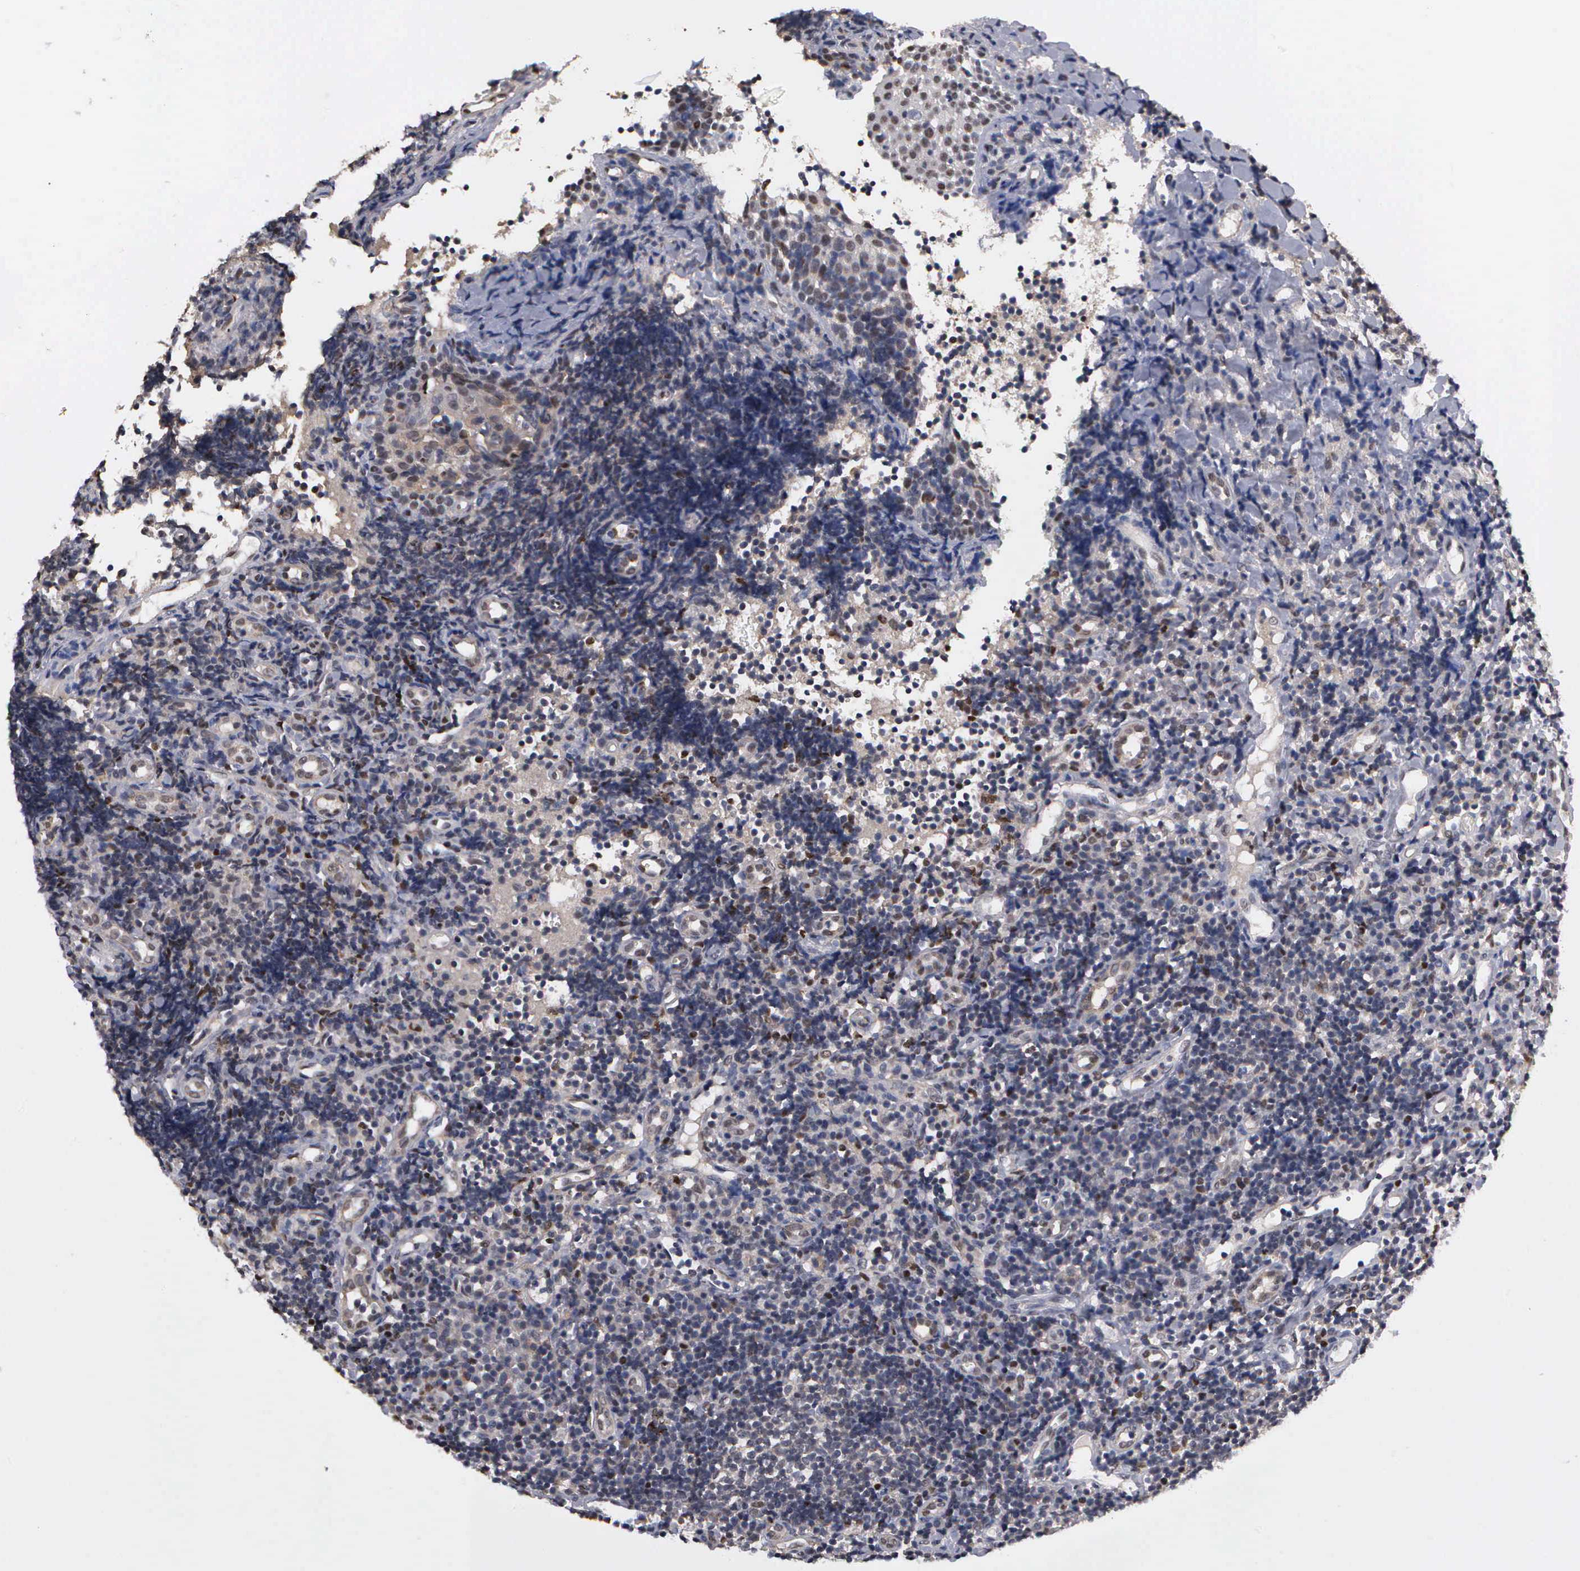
{"staining": {"intensity": "weak", "quantity": "<25%", "location": "nuclear"}, "tissue": "tonsil", "cell_type": "Germinal center cells", "image_type": "normal", "snomed": [{"axis": "morphology", "description": "Normal tissue, NOS"}, {"axis": "topography", "description": "Tonsil"}], "caption": "High magnification brightfield microscopy of normal tonsil stained with DAB (brown) and counterstained with hematoxylin (blue): germinal center cells show no significant positivity. Brightfield microscopy of immunohistochemistry (IHC) stained with DAB (3,3'-diaminobenzidine) (brown) and hematoxylin (blue), captured at high magnification.", "gene": "ZBTB33", "patient": {"sex": "female", "age": 58}}